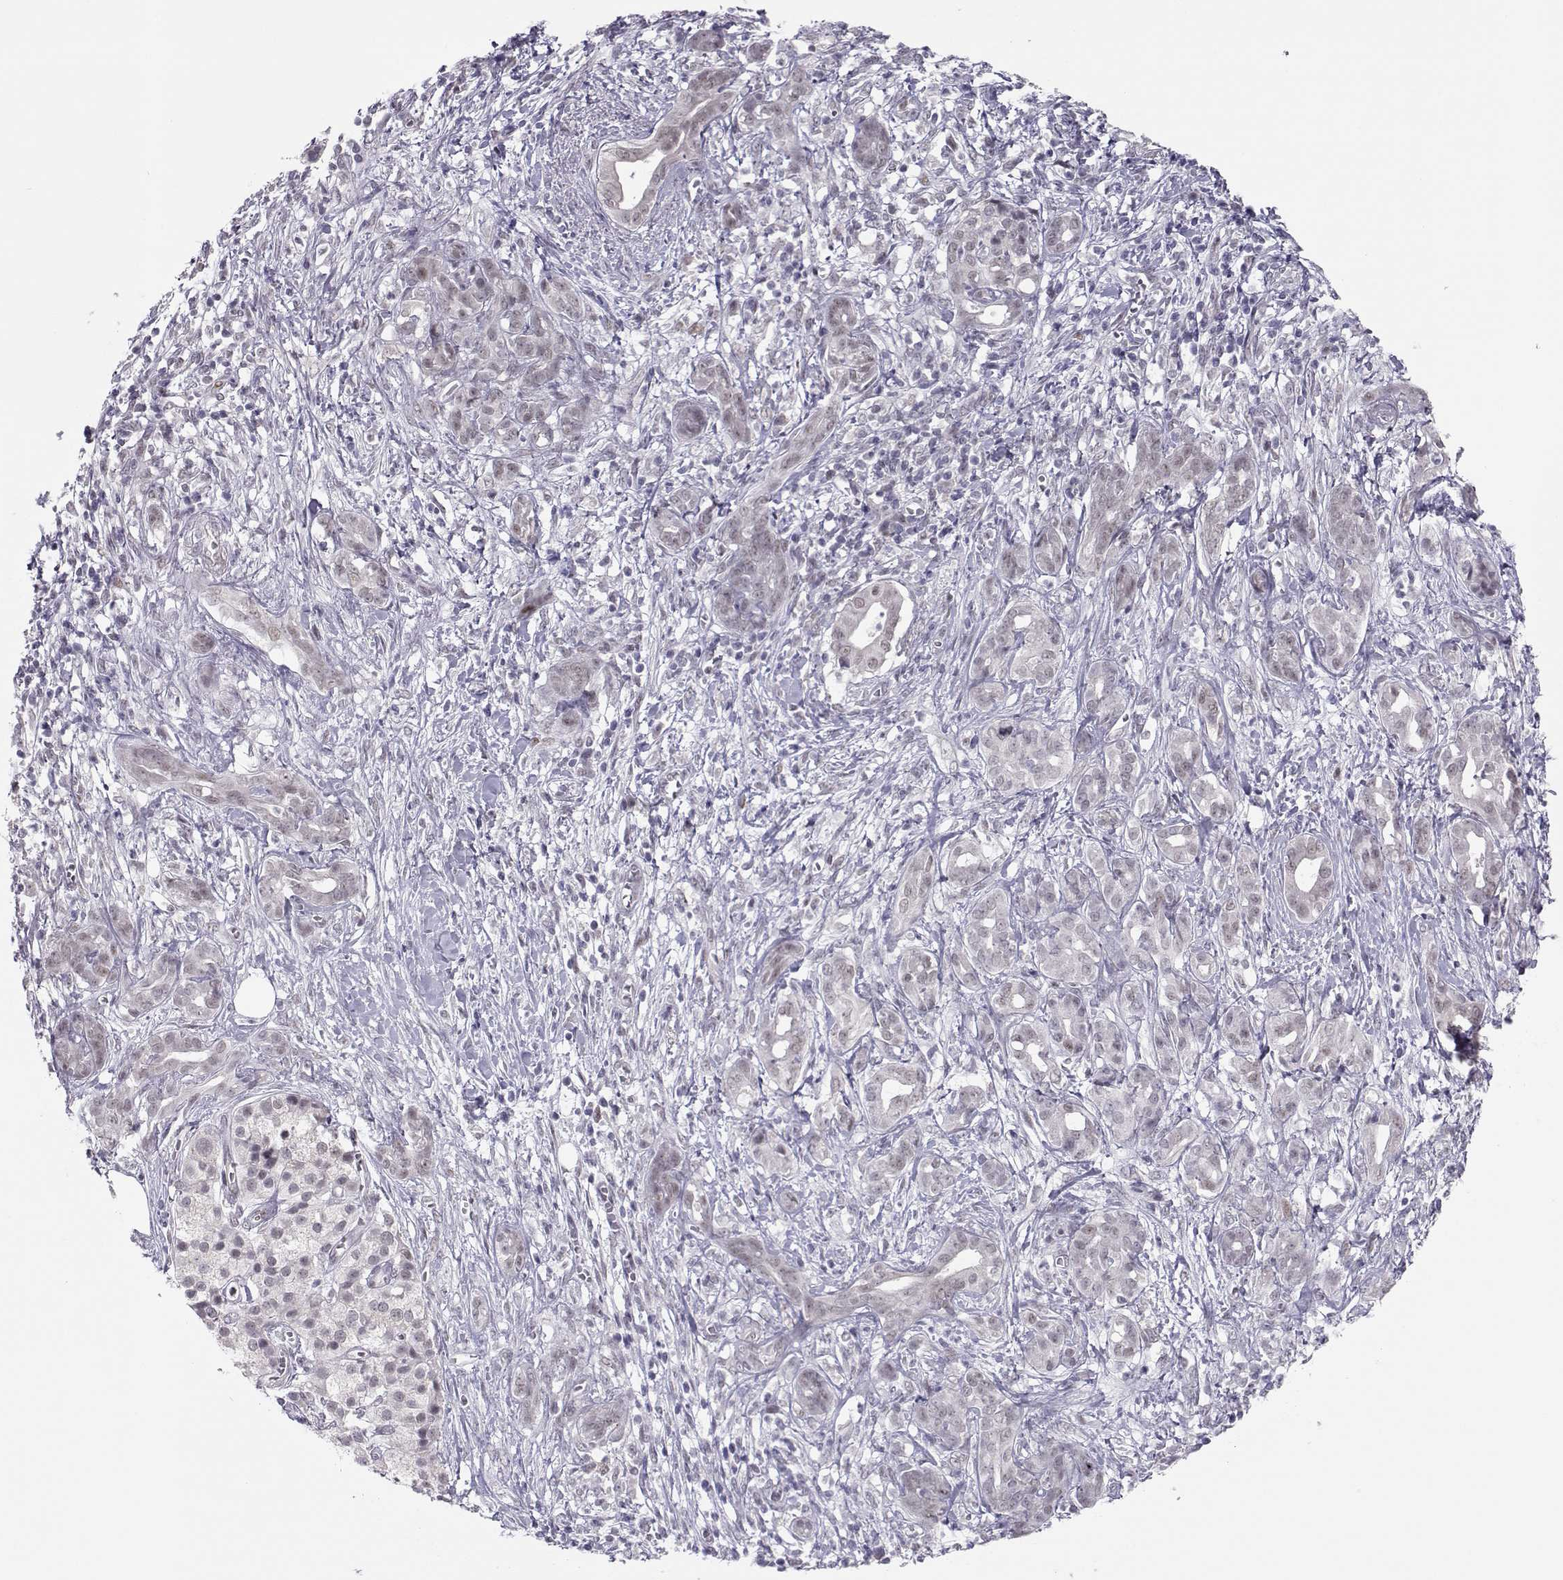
{"staining": {"intensity": "negative", "quantity": "none", "location": "none"}, "tissue": "pancreatic cancer", "cell_type": "Tumor cells", "image_type": "cancer", "snomed": [{"axis": "morphology", "description": "Adenocarcinoma, NOS"}, {"axis": "topography", "description": "Pancreas"}], "caption": "This is an immunohistochemistry (IHC) photomicrograph of human pancreatic cancer (adenocarcinoma). There is no staining in tumor cells.", "gene": "SIX6", "patient": {"sex": "male", "age": 61}}